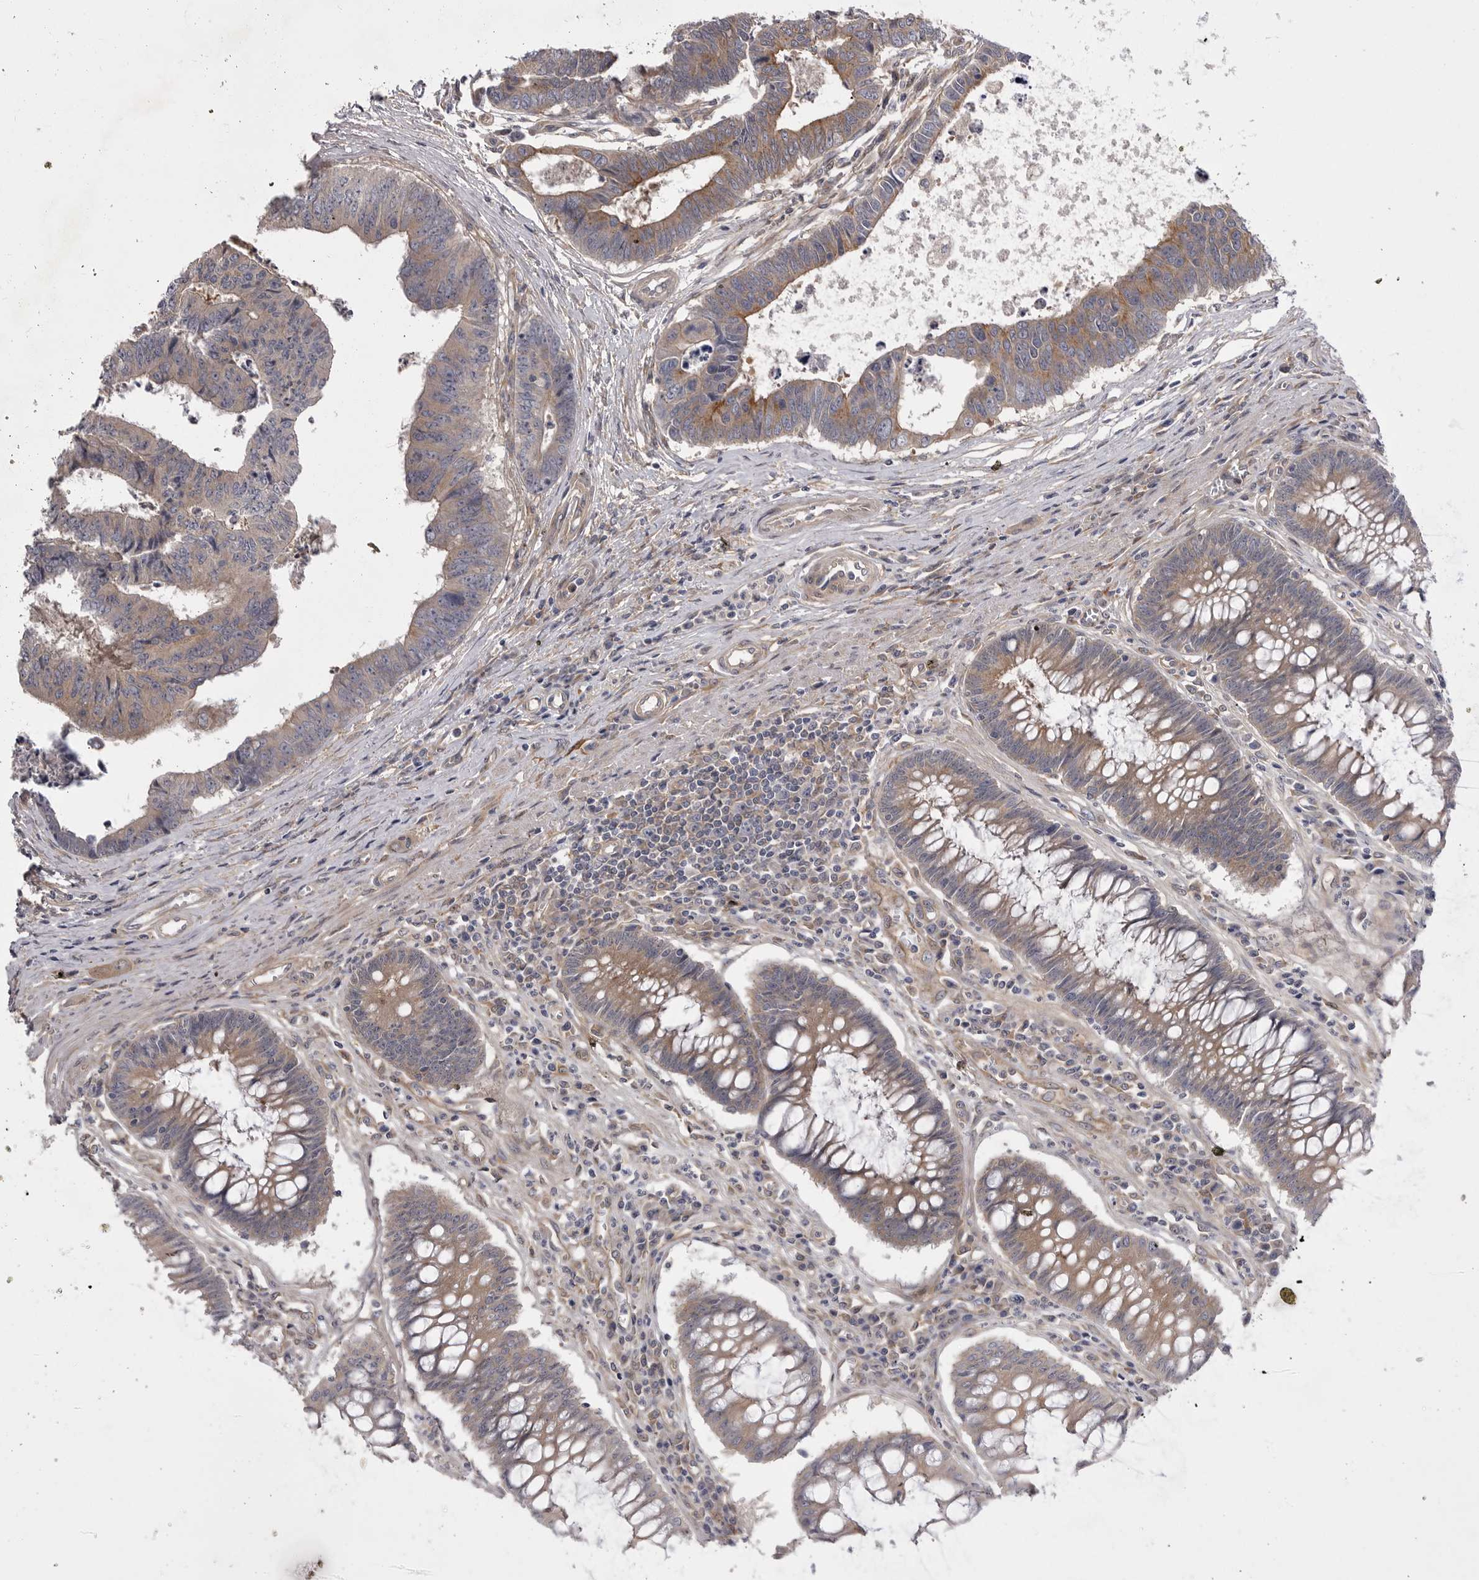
{"staining": {"intensity": "moderate", "quantity": ">75%", "location": "cytoplasmic/membranous"}, "tissue": "colorectal cancer", "cell_type": "Tumor cells", "image_type": "cancer", "snomed": [{"axis": "morphology", "description": "Adenocarcinoma, NOS"}, {"axis": "topography", "description": "Rectum"}], "caption": "This is an image of immunohistochemistry (IHC) staining of colorectal adenocarcinoma, which shows moderate staining in the cytoplasmic/membranous of tumor cells.", "gene": "OSBPL9", "patient": {"sex": "male", "age": 84}}